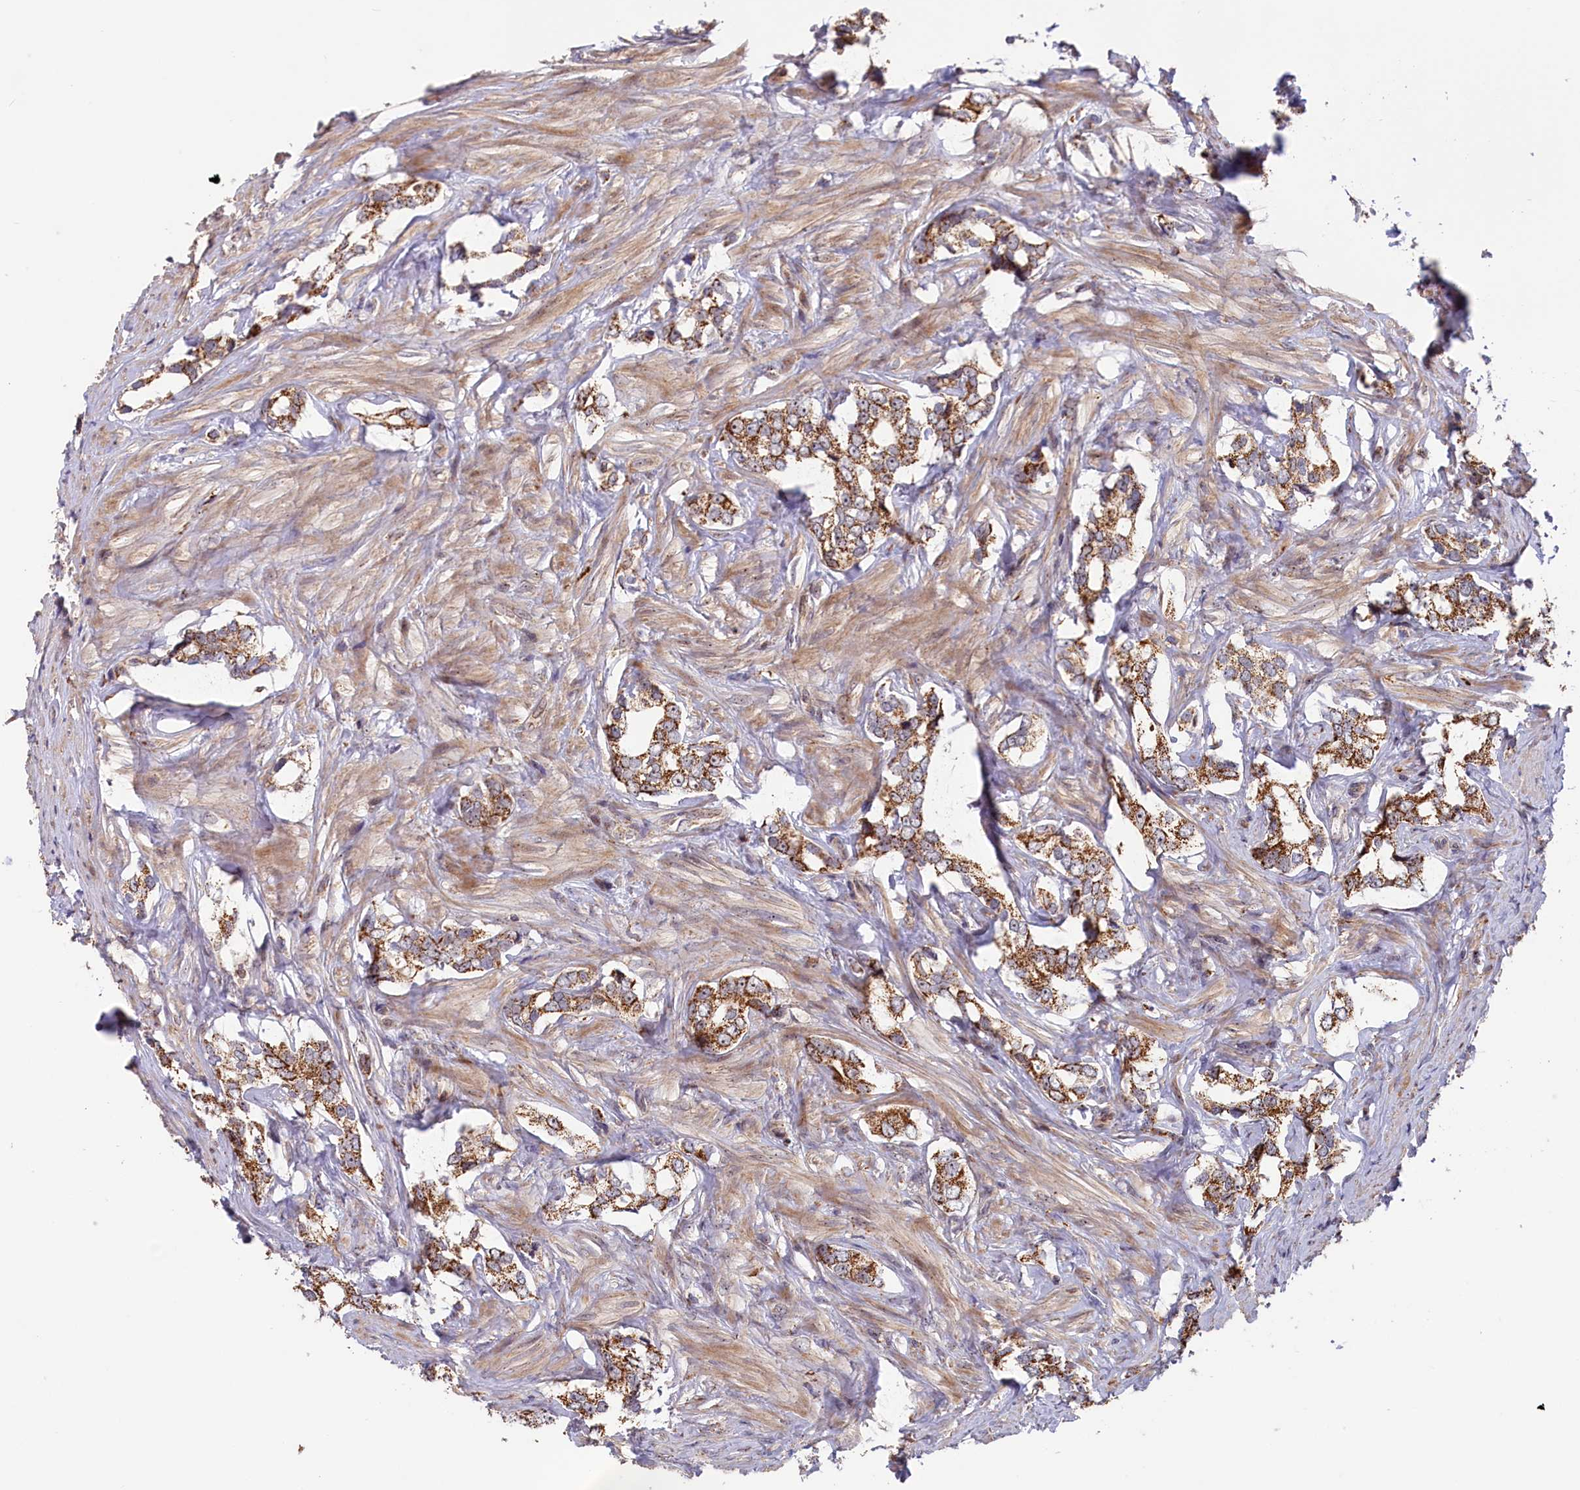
{"staining": {"intensity": "moderate", "quantity": ">75%", "location": "cytoplasmic/membranous"}, "tissue": "prostate cancer", "cell_type": "Tumor cells", "image_type": "cancer", "snomed": [{"axis": "morphology", "description": "Adenocarcinoma, High grade"}, {"axis": "topography", "description": "Prostate"}], "caption": "The immunohistochemical stain labels moderate cytoplasmic/membranous staining in tumor cells of prostate adenocarcinoma (high-grade) tissue.", "gene": "DUS3L", "patient": {"sex": "male", "age": 66}}